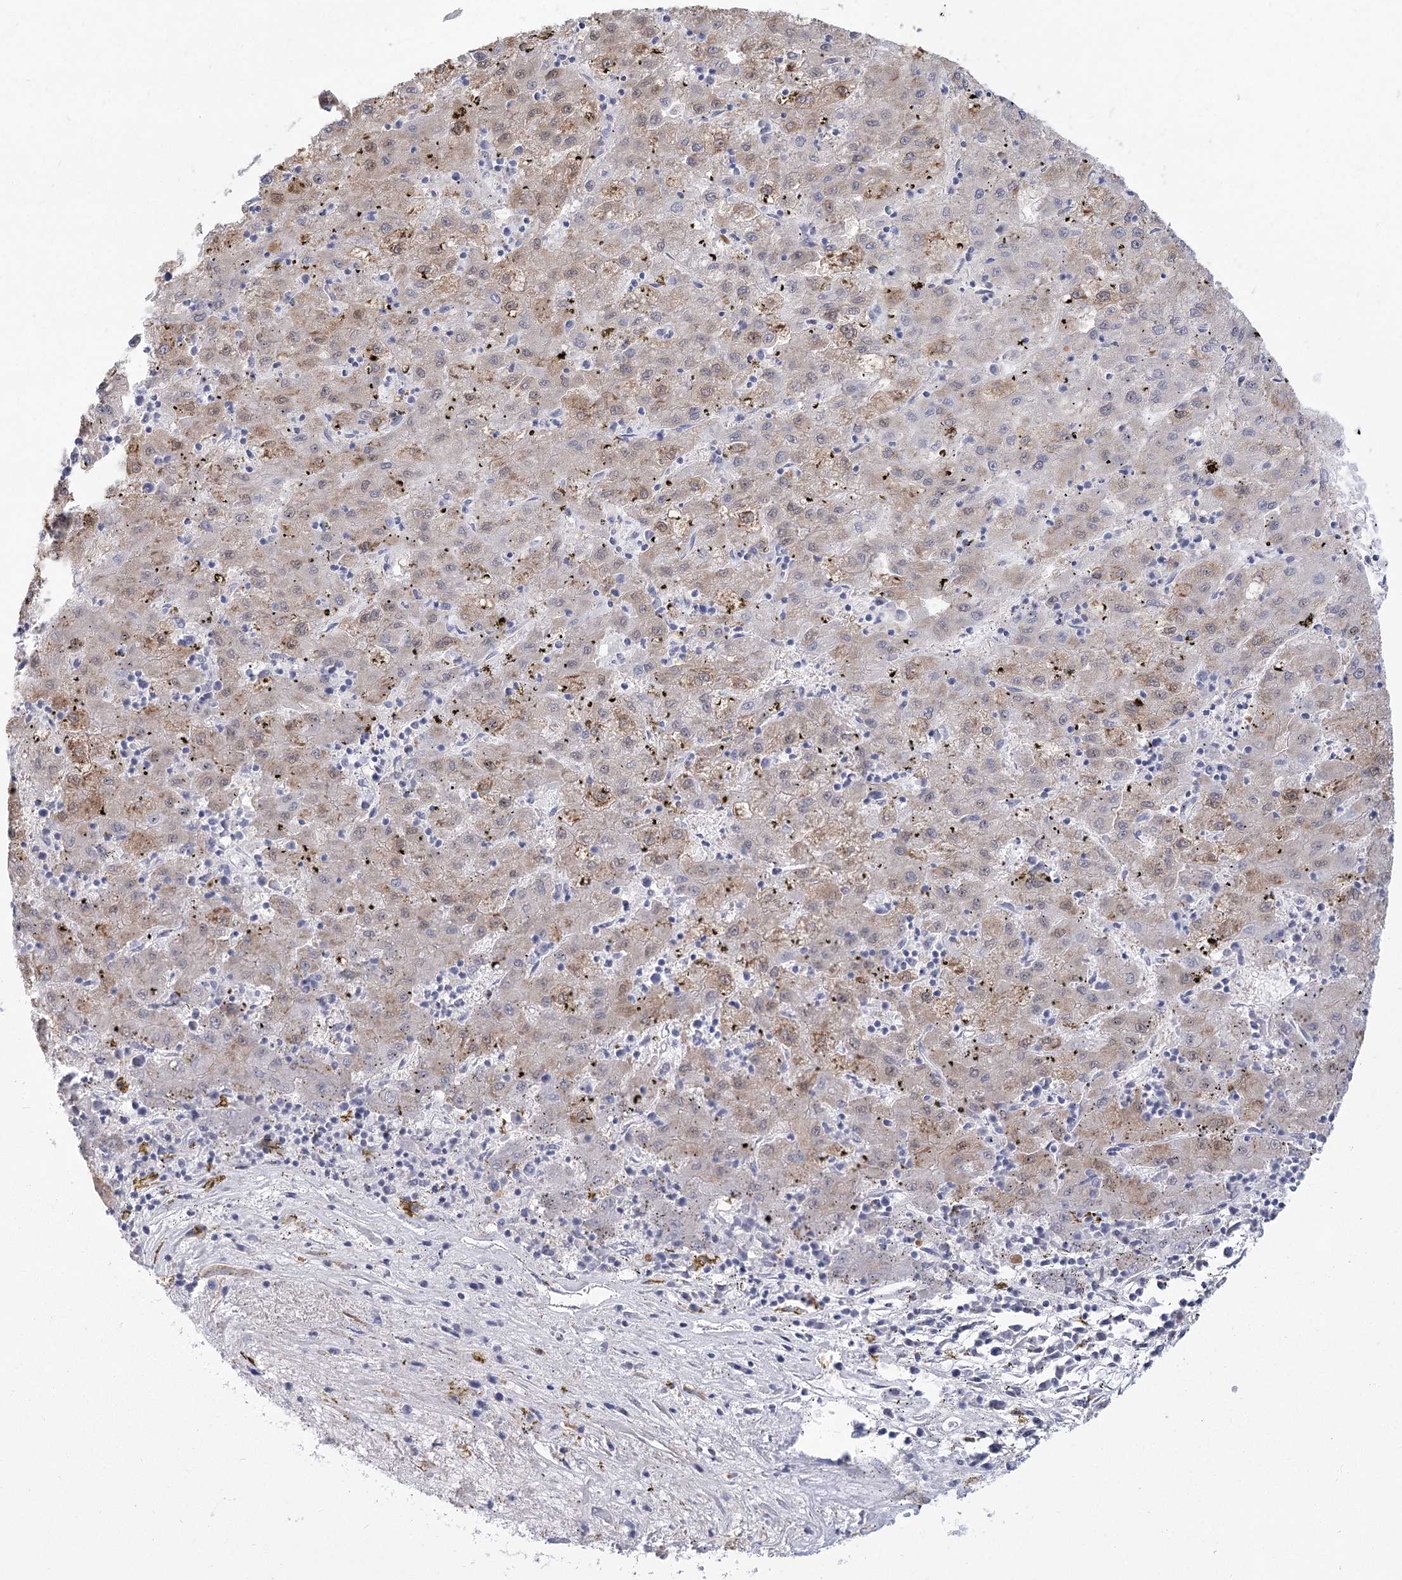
{"staining": {"intensity": "weak", "quantity": ">75%", "location": "cytoplasmic/membranous"}, "tissue": "liver cancer", "cell_type": "Tumor cells", "image_type": "cancer", "snomed": [{"axis": "morphology", "description": "Carcinoma, Hepatocellular, NOS"}, {"axis": "topography", "description": "Liver"}], "caption": "A high-resolution image shows IHC staining of hepatocellular carcinoma (liver), which shows weak cytoplasmic/membranous expression in about >75% of tumor cells. Nuclei are stained in blue.", "gene": "CNTLN", "patient": {"sex": "male", "age": 72}}